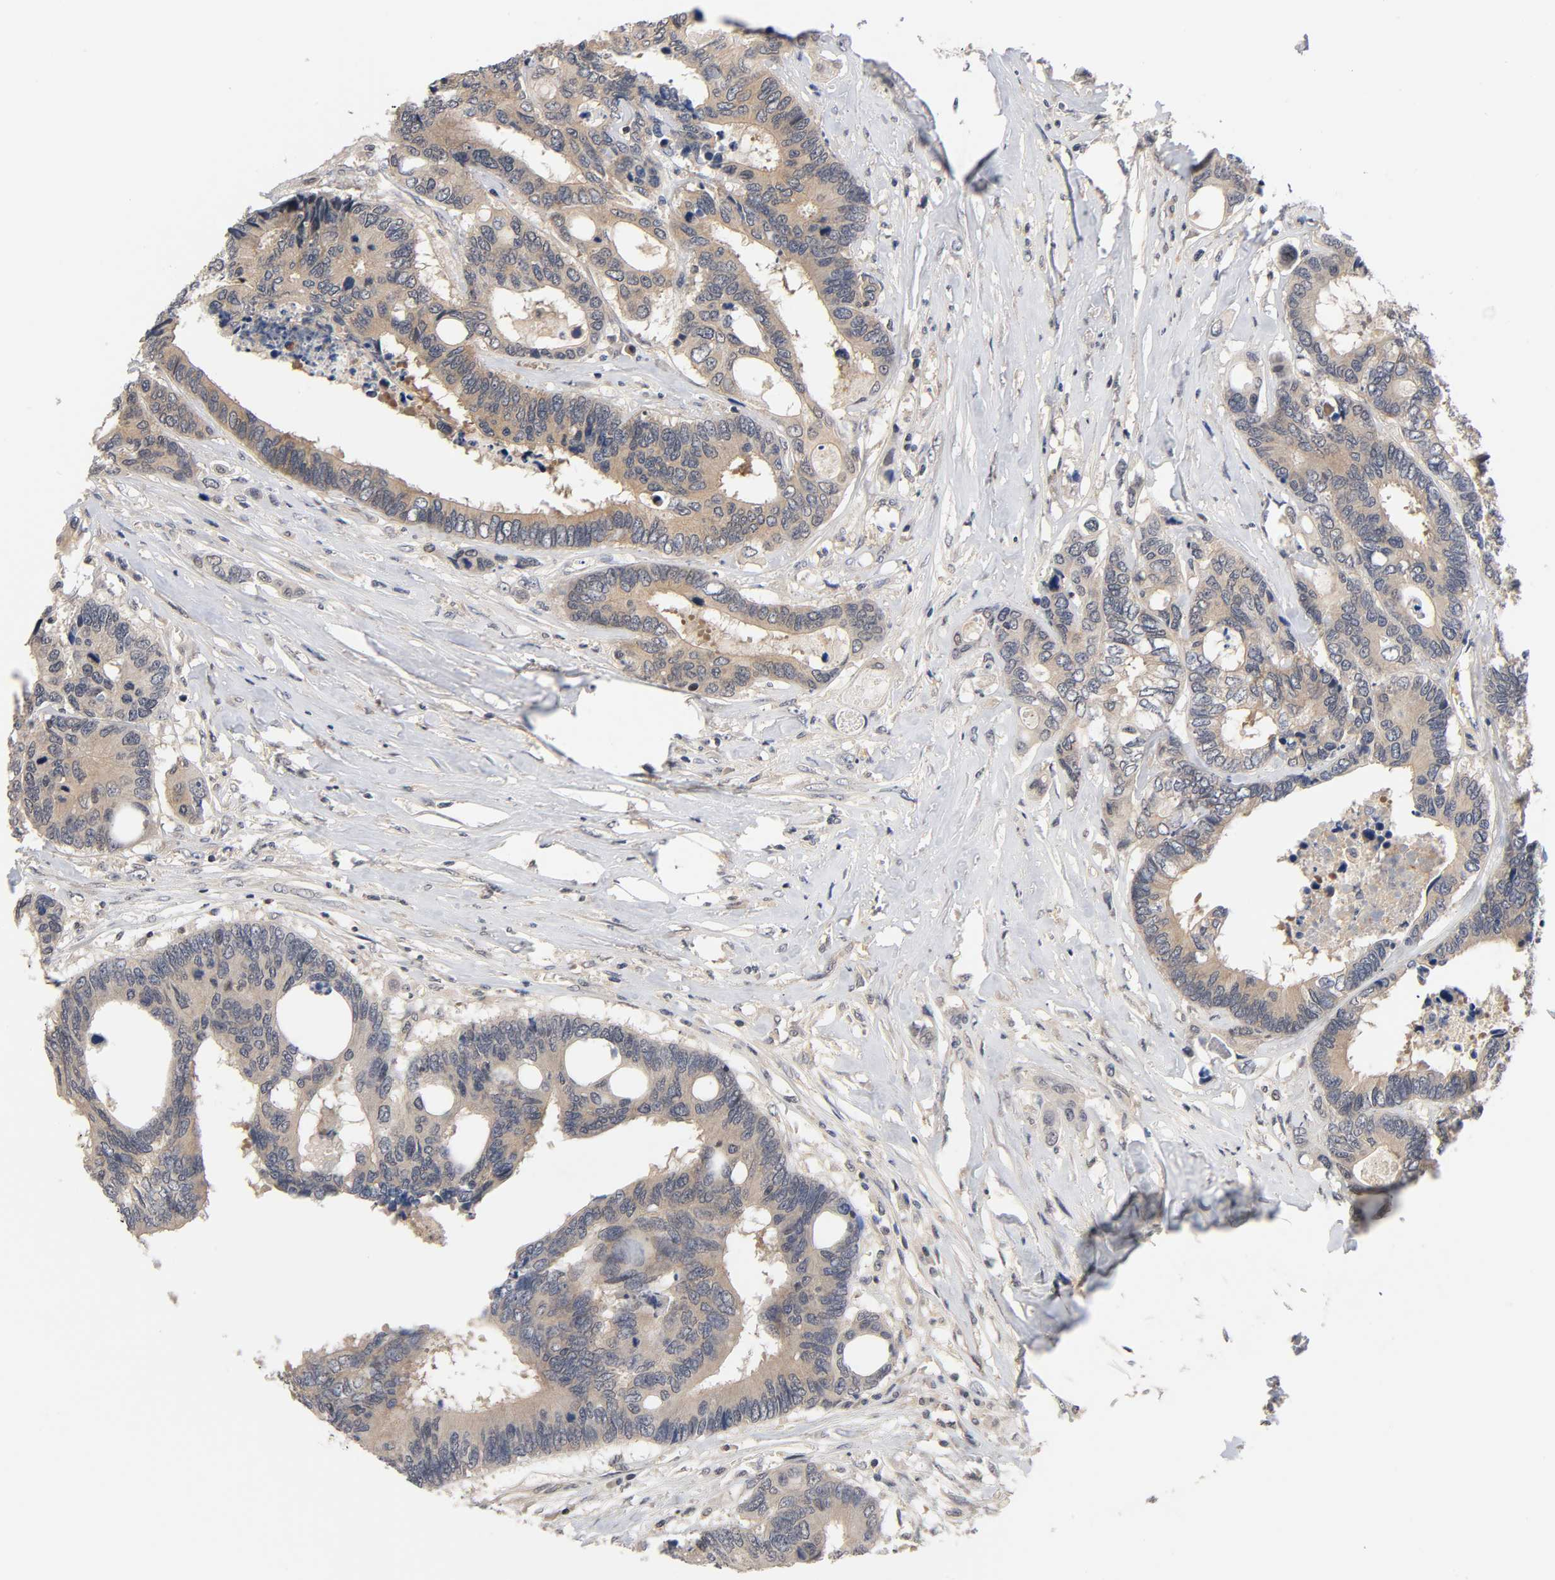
{"staining": {"intensity": "weak", "quantity": ">75%", "location": "cytoplasmic/membranous"}, "tissue": "colorectal cancer", "cell_type": "Tumor cells", "image_type": "cancer", "snomed": [{"axis": "morphology", "description": "Adenocarcinoma, NOS"}, {"axis": "topography", "description": "Rectum"}], "caption": "Protein staining of adenocarcinoma (colorectal) tissue demonstrates weak cytoplasmic/membranous staining in approximately >75% of tumor cells. (DAB (3,3'-diaminobenzidine) IHC, brown staining for protein, blue staining for nuclei).", "gene": "PRKAB1", "patient": {"sex": "male", "age": 55}}